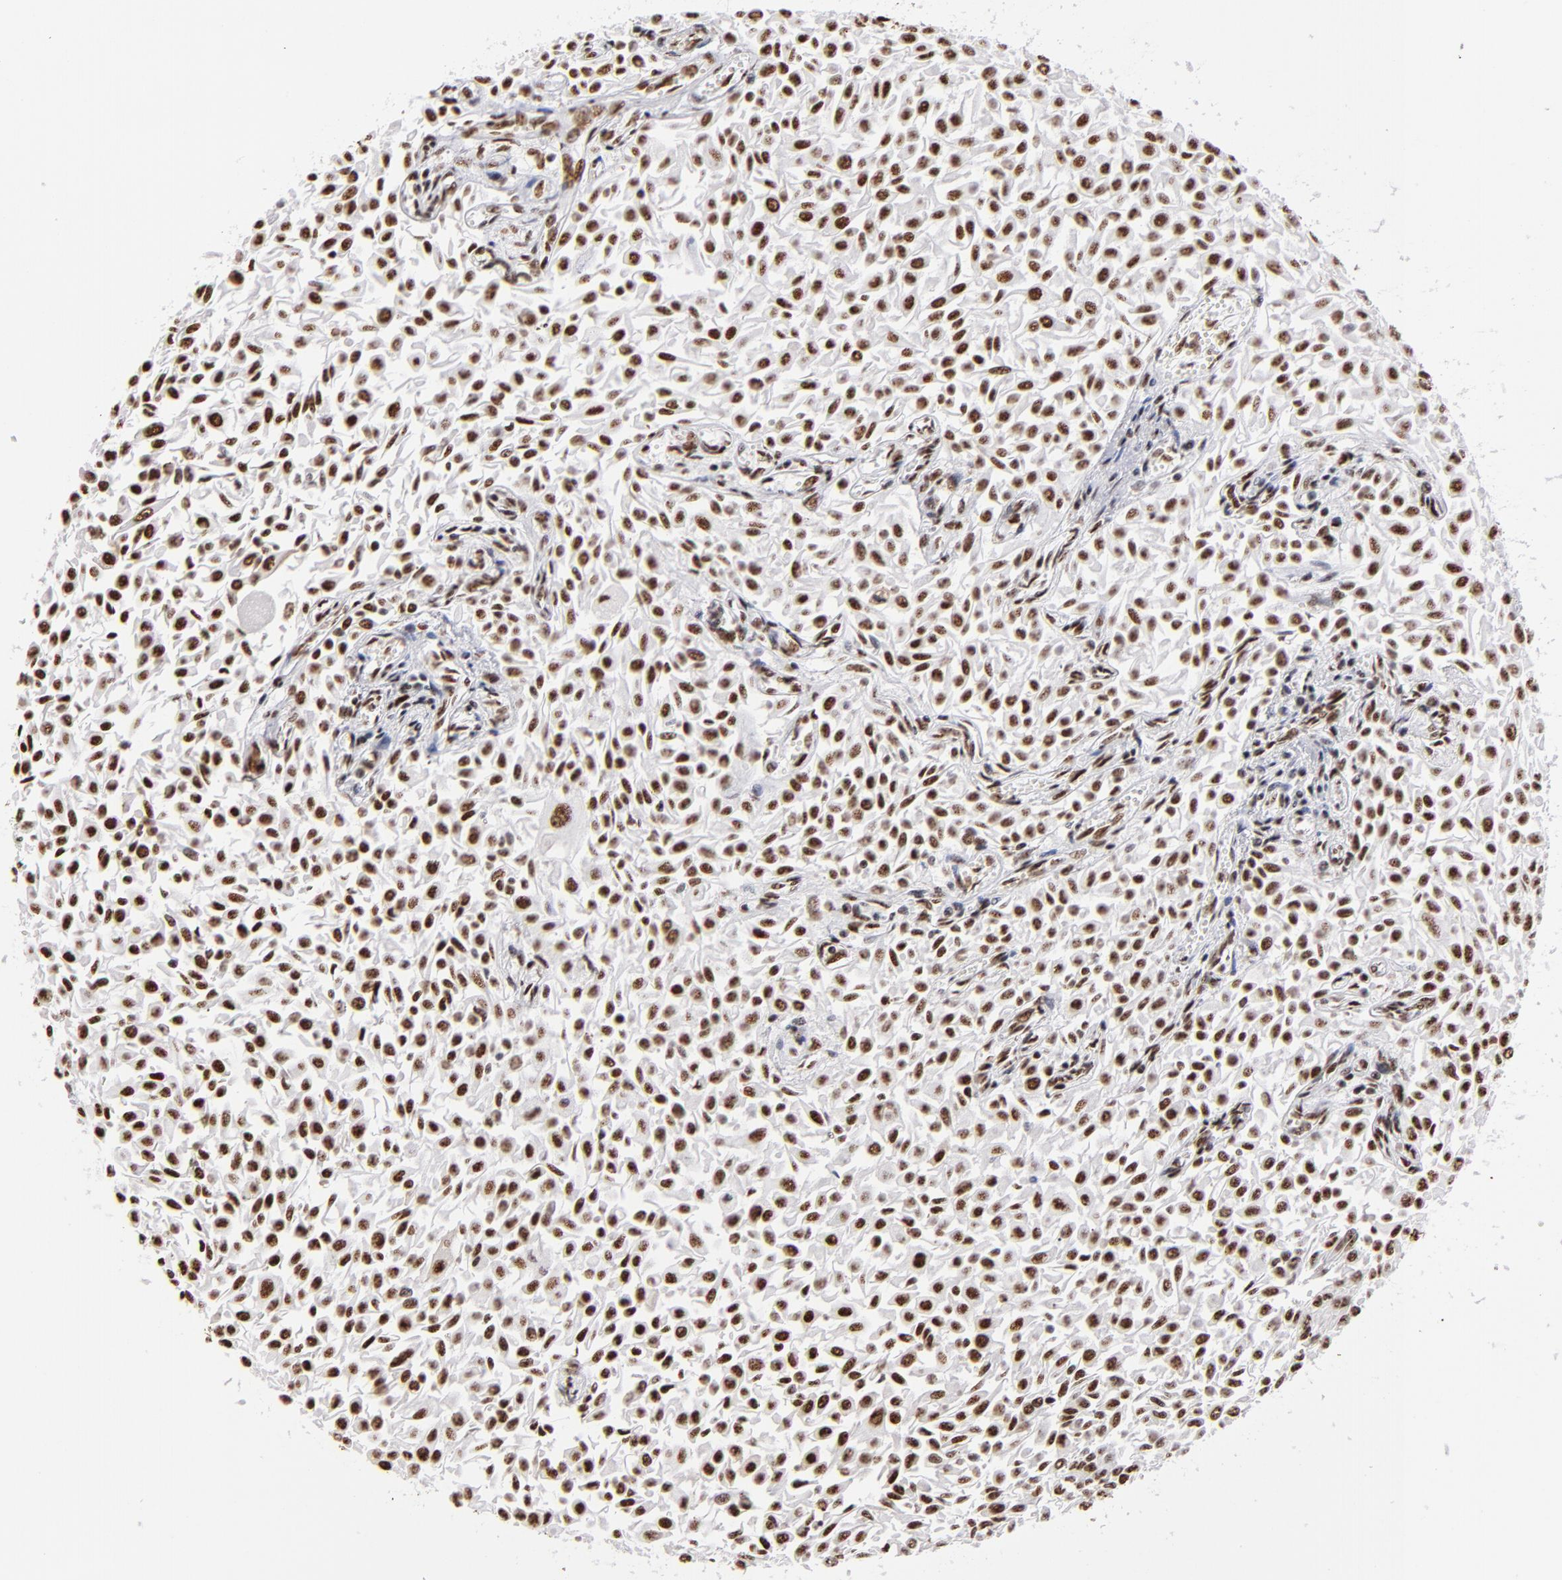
{"staining": {"intensity": "strong", "quantity": ">75%", "location": "nuclear"}, "tissue": "urothelial cancer", "cell_type": "Tumor cells", "image_type": "cancer", "snomed": [{"axis": "morphology", "description": "Urothelial carcinoma, Low grade"}, {"axis": "topography", "description": "Urinary bladder"}], "caption": "Protein staining reveals strong nuclear expression in approximately >75% of tumor cells in urothelial carcinoma (low-grade).", "gene": "MRE11", "patient": {"sex": "male", "age": 64}}